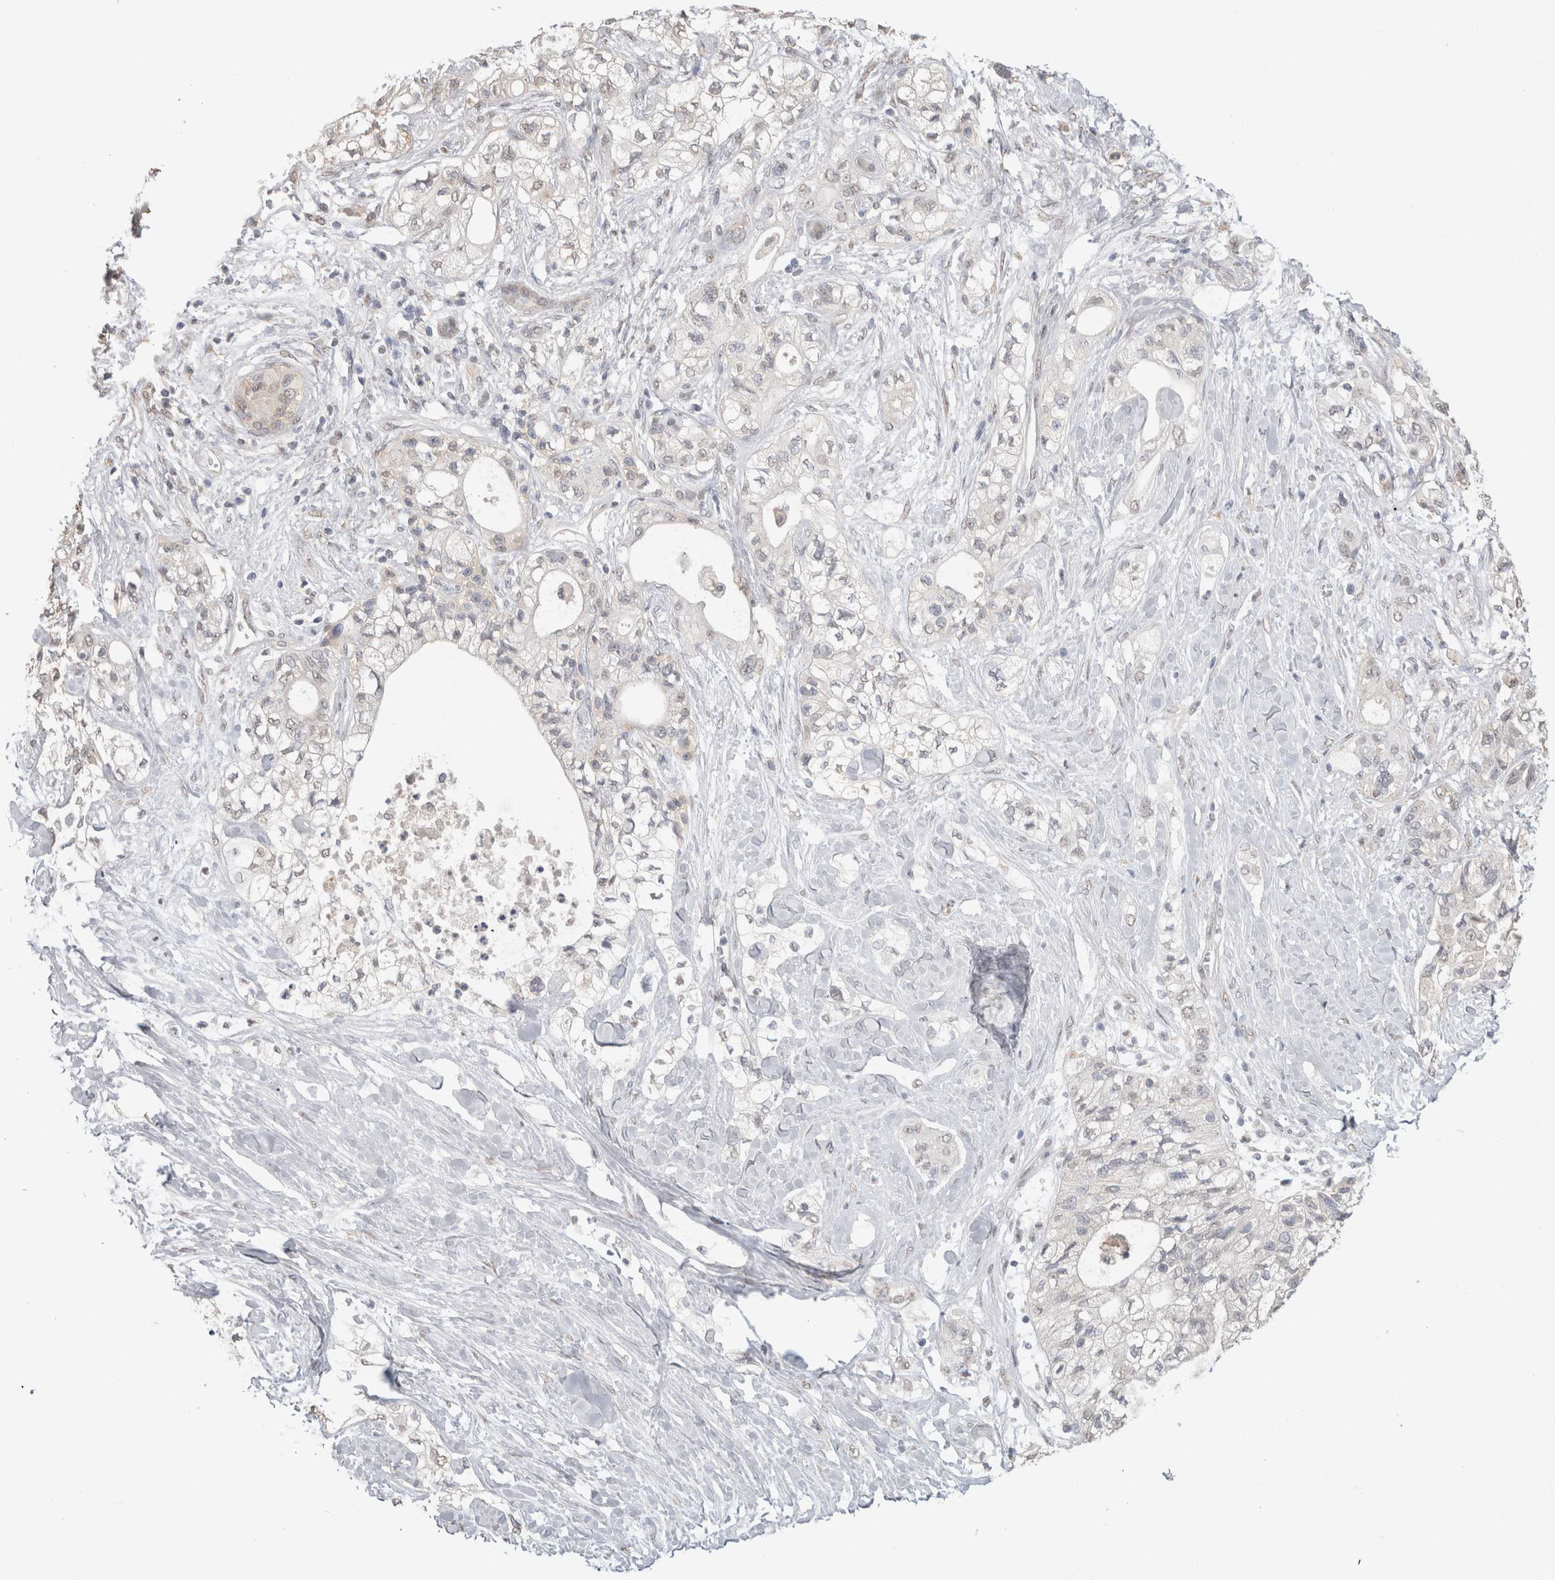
{"staining": {"intensity": "negative", "quantity": "none", "location": "none"}, "tissue": "pancreatic cancer", "cell_type": "Tumor cells", "image_type": "cancer", "snomed": [{"axis": "morphology", "description": "Adenocarcinoma, NOS"}, {"axis": "topography", "description": "Pancreas"}], "caption": "The micrograph reveals no significant expression in tumor cells of pancreatic adenocarcinoma. The staining was performed using DAB (3,3'-diaminobenzidine) to visualize the protein expression in brown, while the nuclei were stained in blue with hematoxylin (Magnification: 20x).", "gene": "NAALADL2", "patient": {"sex": "male", "age": 70}}